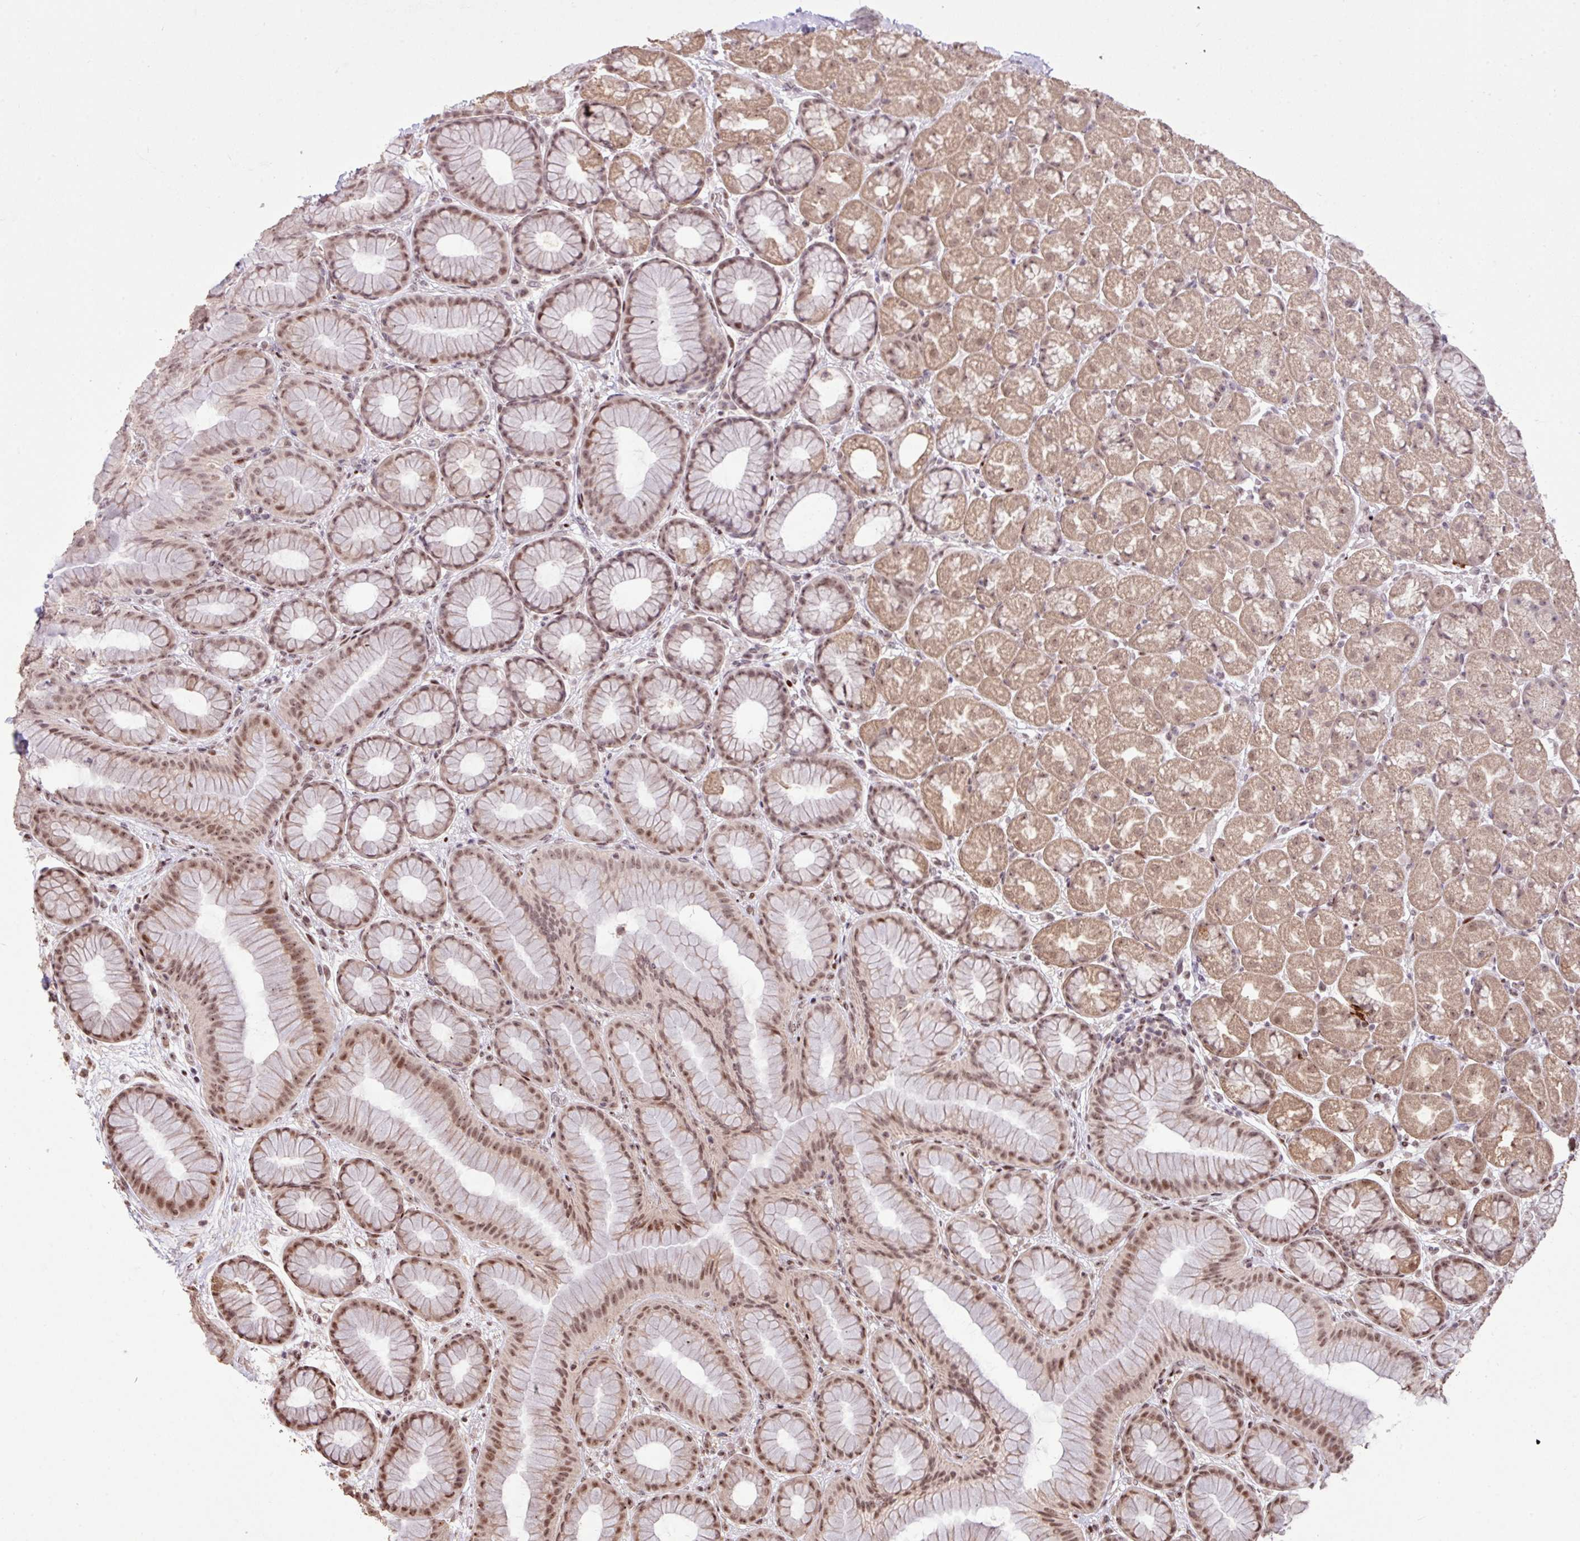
{"staining": {"intensity": "moderate", "quantity": ">75%", "location": "cytoplasmic/membranous,nuclear"}, "tissue": "stomach", "cell_type": "Glandular cells", "image_type": "normal", "snomed": [{"axis": "morphology", "description": "Normal tissue, NOS"}, {"axis": "topography", "description": "Stomach, lower"}], "caption": "Normal stomach shows moderate cytoplasmic/membranous,nuclear expression in approximately >75% of glandular cells, visualized by immunohistochemistry.", "gene": "ZNF709", "patient": {"sex": "male", "age": 67}}